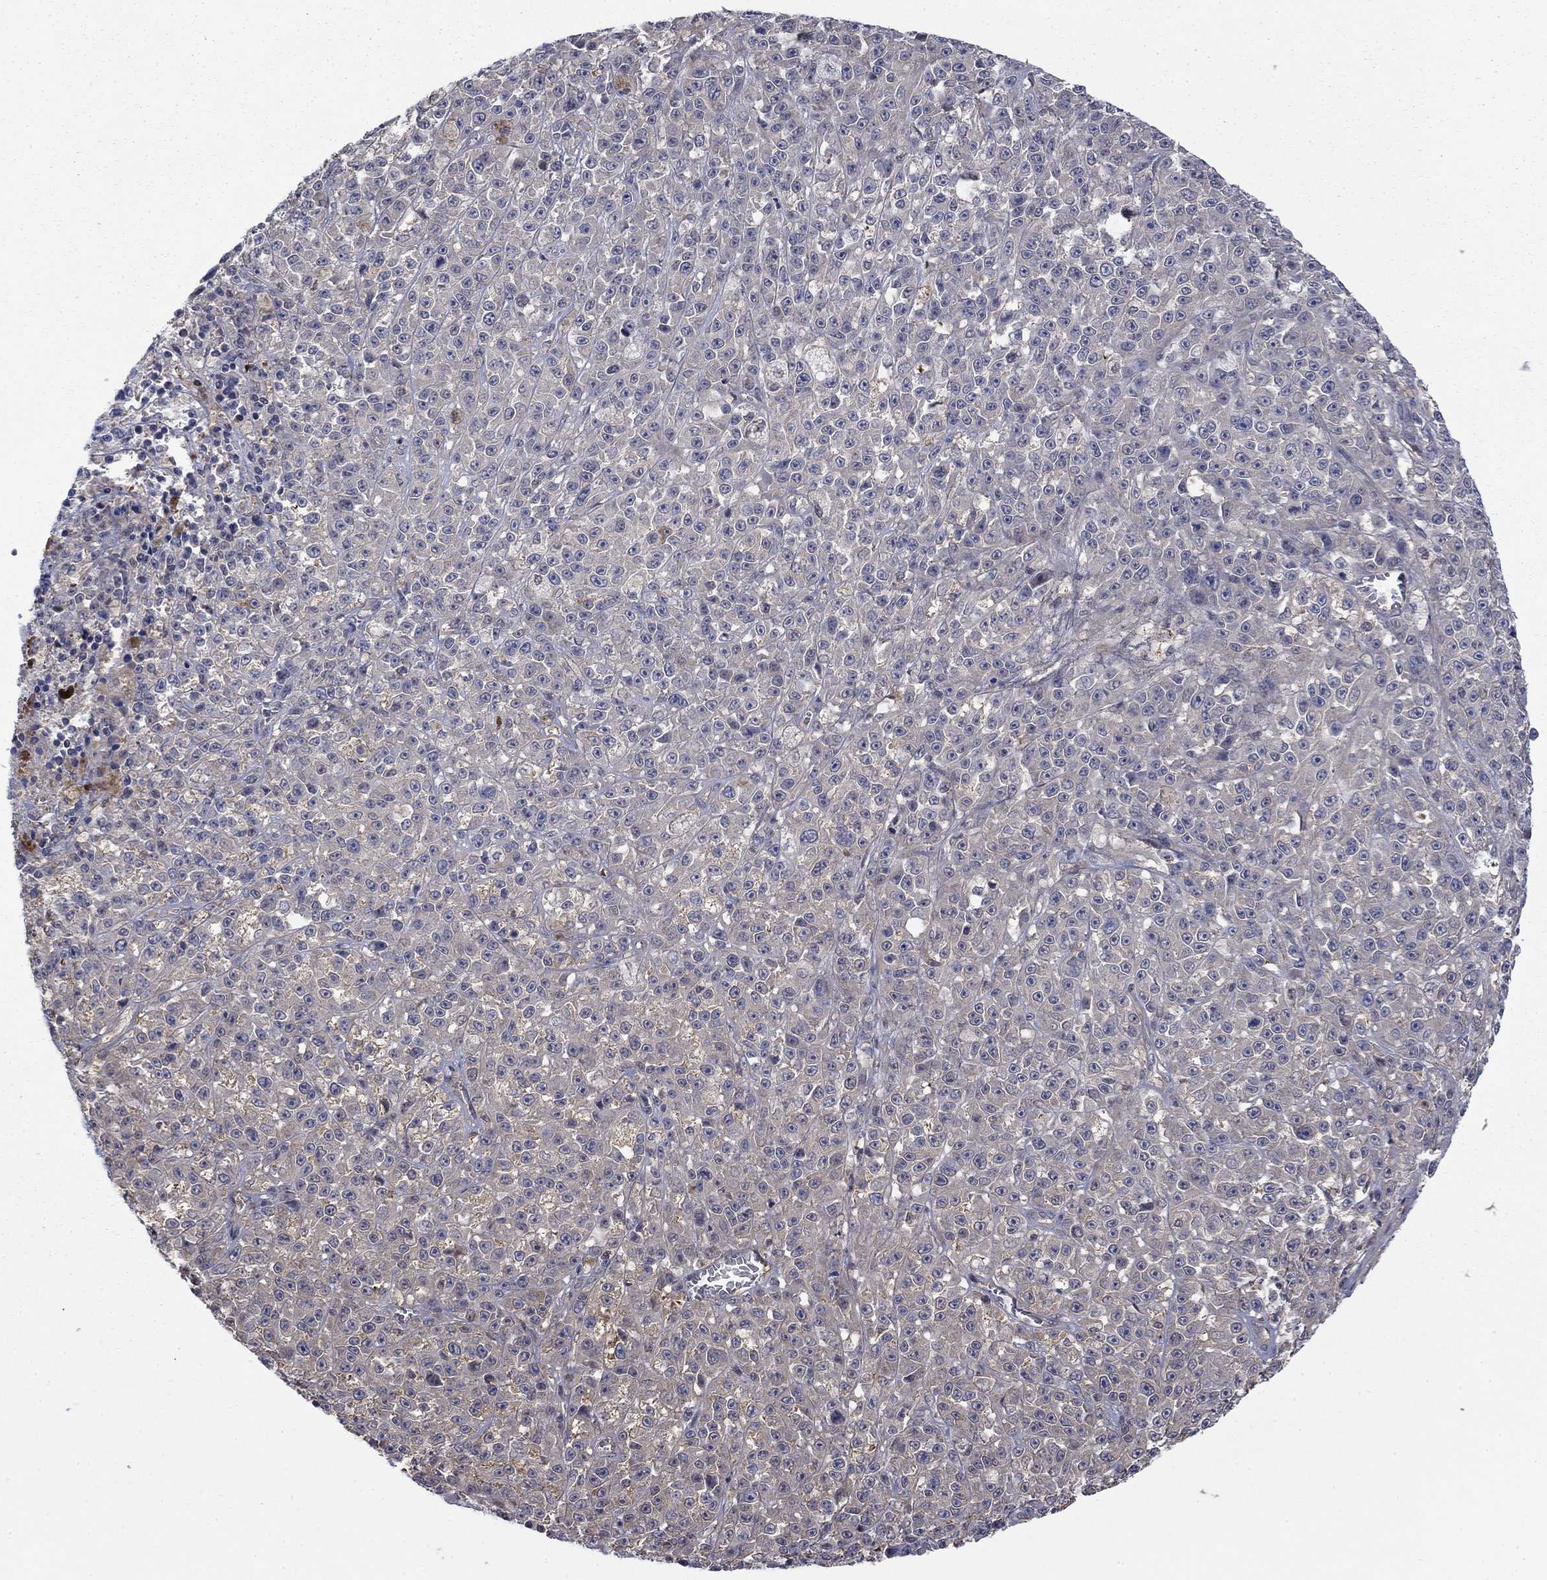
{"staining": {"intensity": "negative", "quantity": "none", "location": "none"}, "tissue": "melanoma", "cell_type": "Tumor cells", "image_type": "cancer", "snomed": [{"axis": "morphology", "description": "Malignant melanoma, NOS"}, {"axis": "topography", "description": "Skin"}], "caption": "Photomicrograph shows no protein staining in tumor cells of melanoma tissue.", "gene": "PDZD2", "patient": {"sex": "female", "age": 58}}